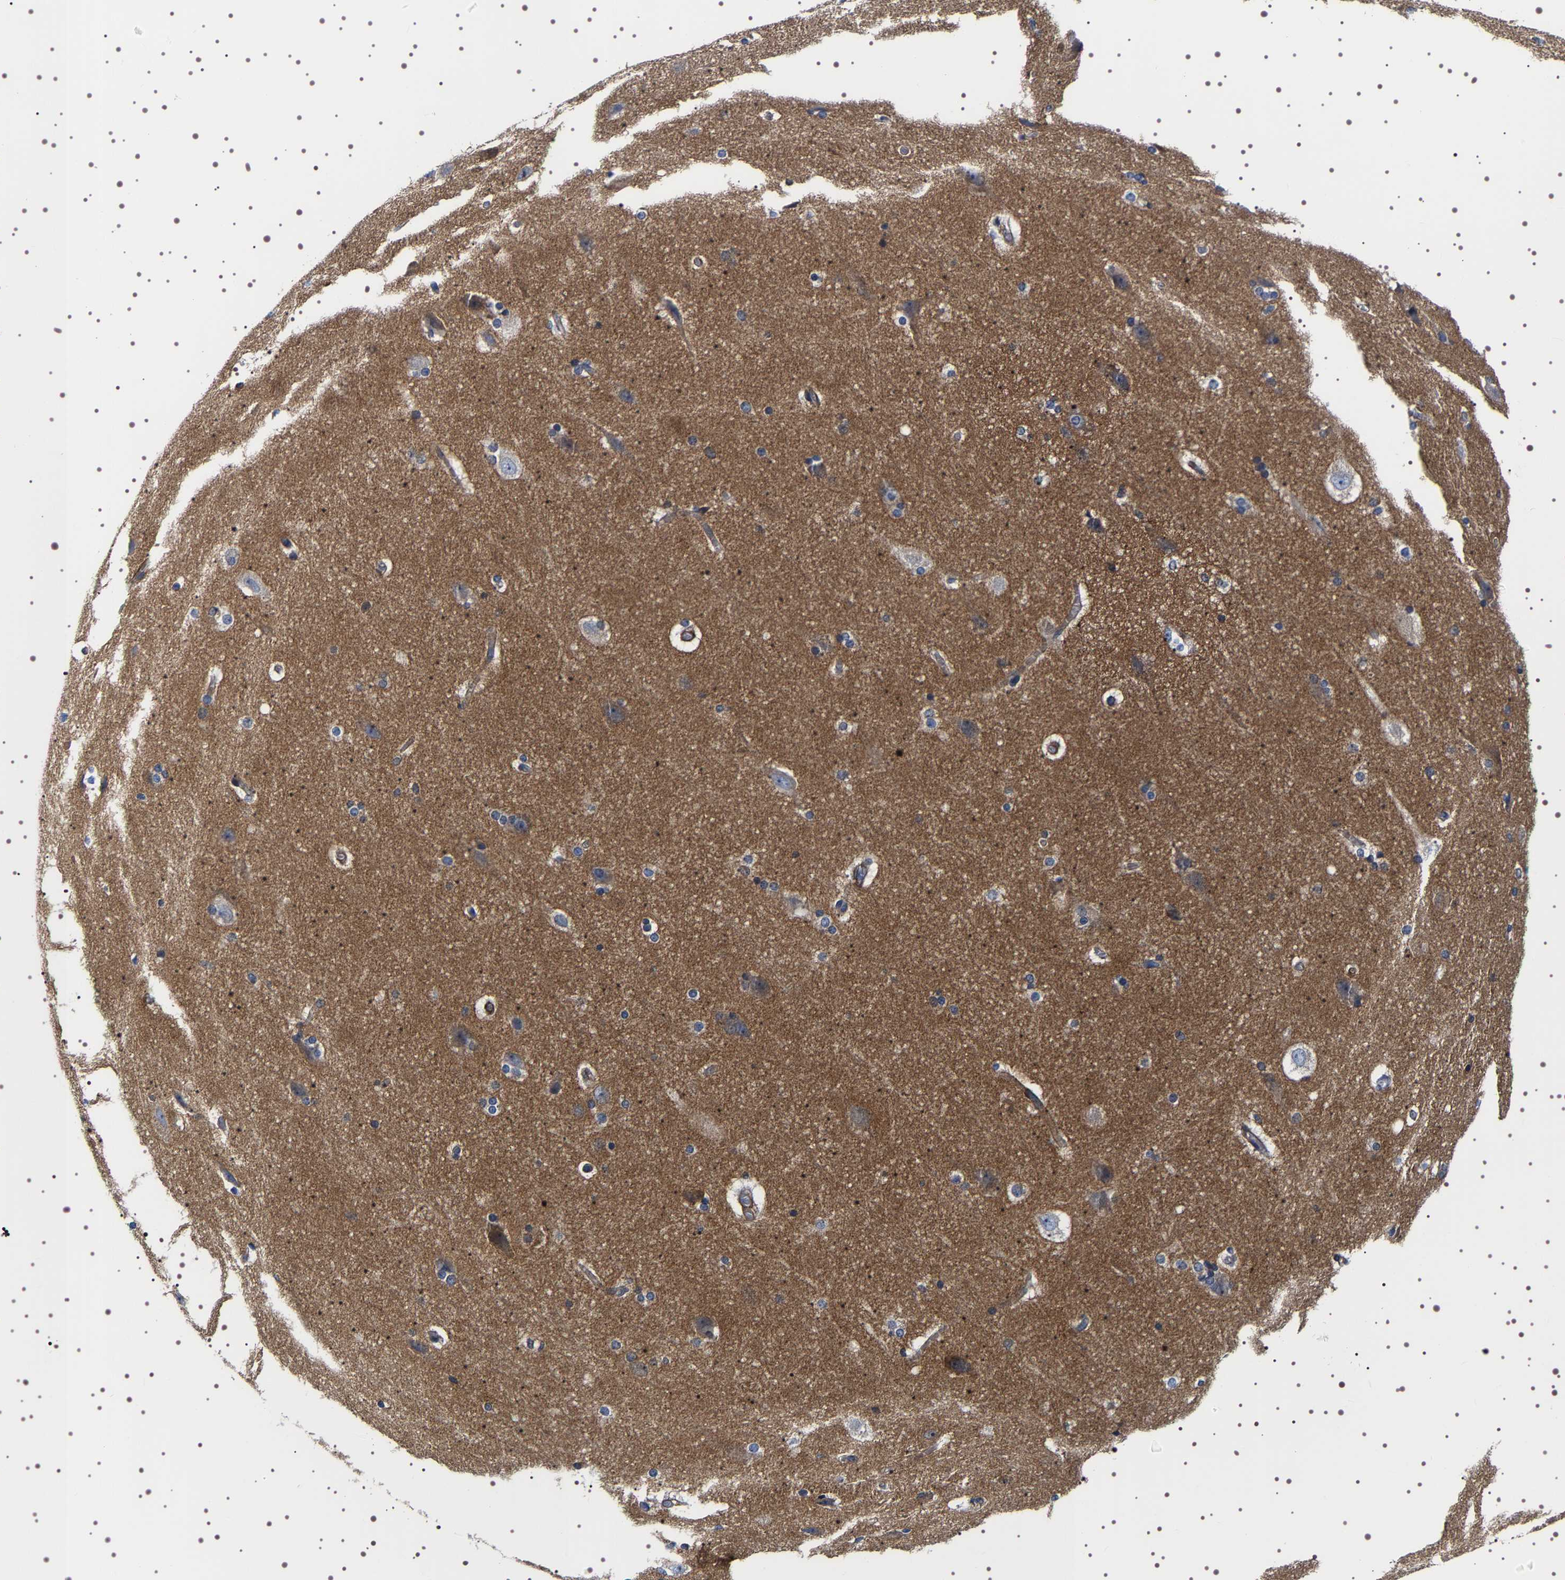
{"staining": {"intensity": "moderate", "quantity": ">75%", "location": "cytoplasmic/membranous"}, "tissue": "cerebral cortex", "cell_type": "Endothelial cells", "image_type": "normal", "snomed": [{"axis": "morphology", "description": "Normal tissue, NOS"}, {"axis": "topography", "description": "Cerebral cortex"}, {"axis": "topography", "description": "Hippocampus"}], "caption": "Cerebral cortex stained with DAB (3,3'-diaminobenzidine) IHC shows medium levels of moderate cytoplasmic/membranous expression in about >75% of endothelial cells. The staining was performed using DAB, with brown indicating positive protein expression. Nuclei are stained blue with hematoxylin.", "gene": "SQLE", "patient": {"sex": "female", "age": 19}}